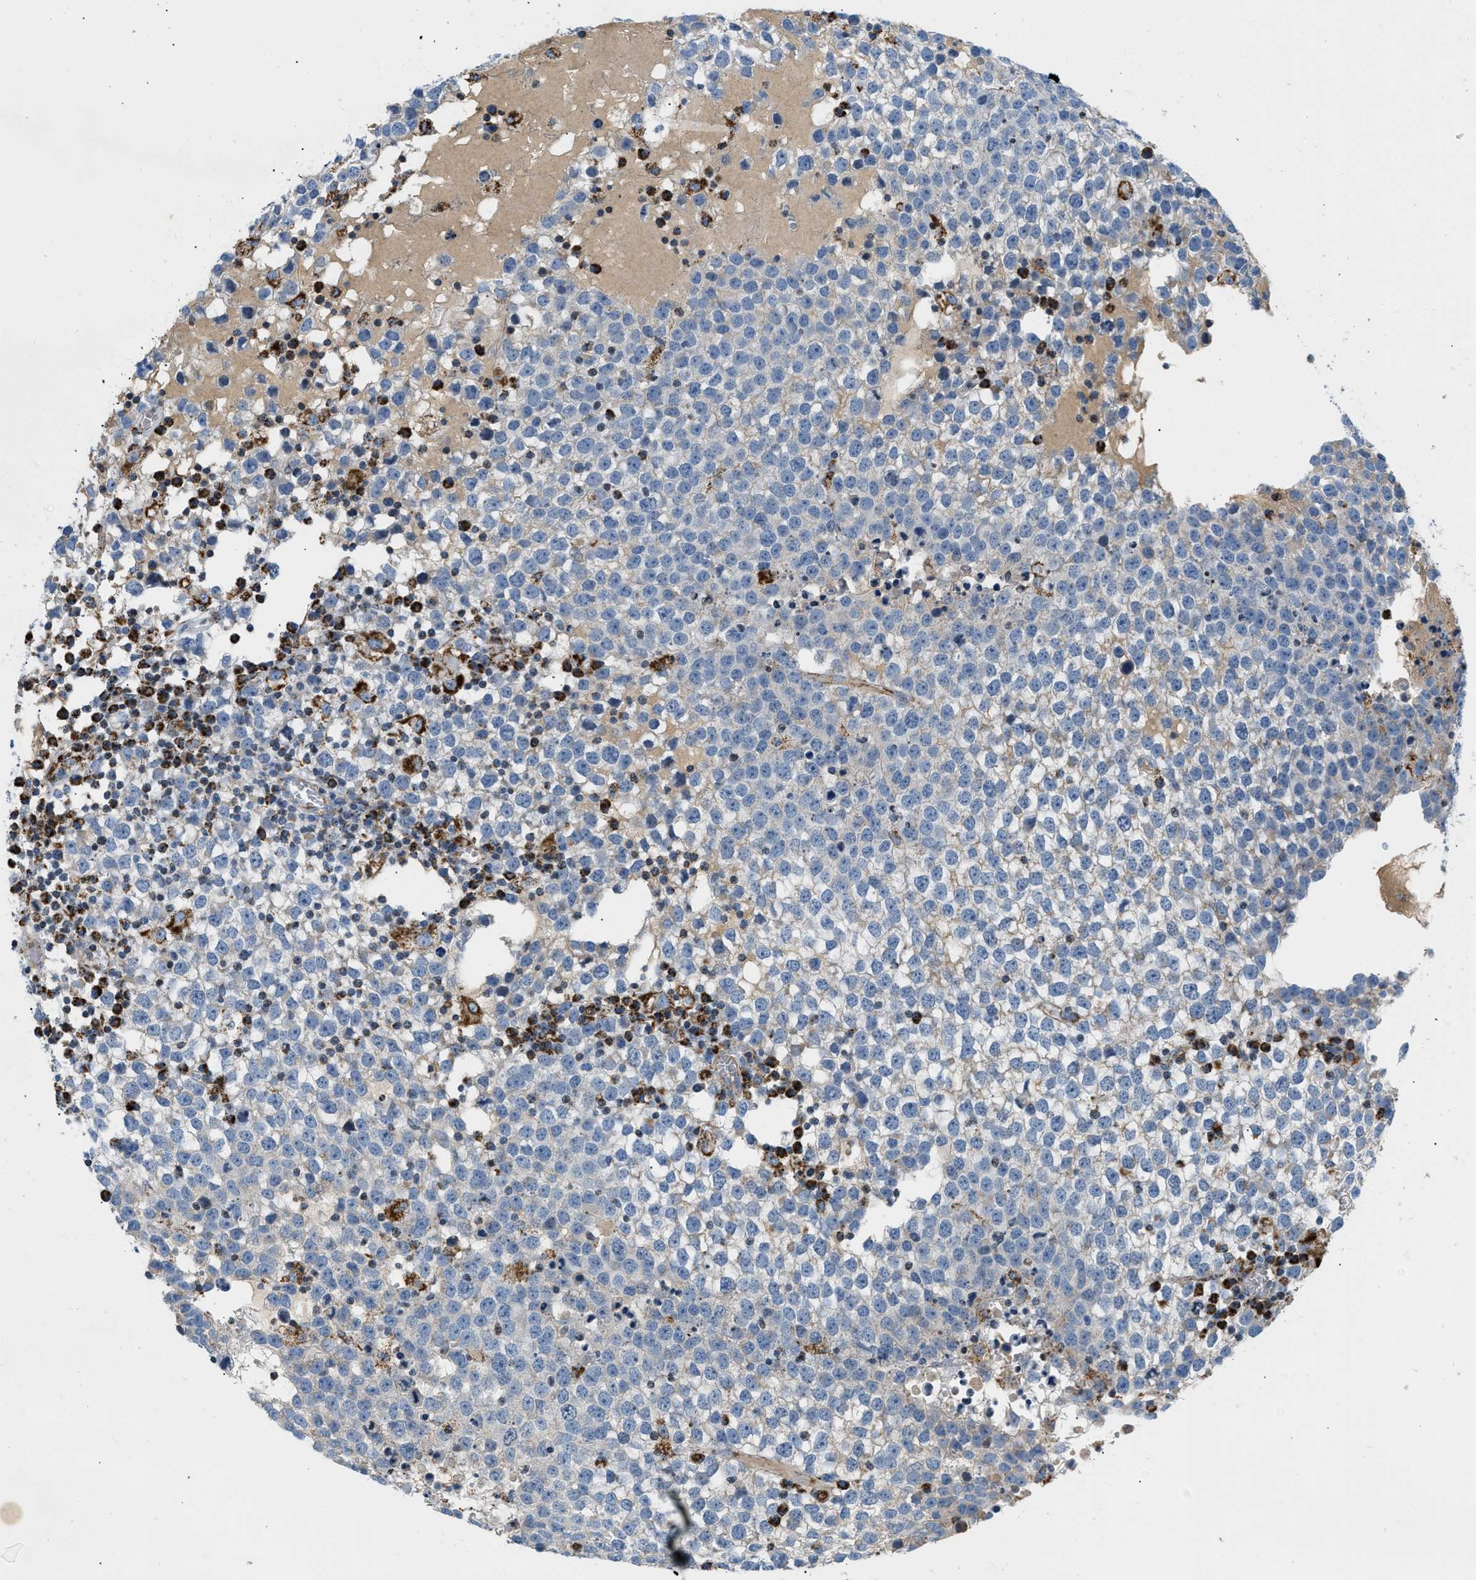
{"staining": {"intensity": "strong", "quantity": "<25%", "location": "cytoplasmic/membranous"}, "tissue": "testis cancer", "cell_type": "Tumor cells", "image_type": "cancer", "snomed": [{"axis": "morphology", "description": "Seminoma, NOS"}, {"axis": "topography", "description": "Testis"}], "caption": "Testis cancer (seminoma) stained with a brown dye displays strong cytoplasmic/membranous positive staining in approximately <25% of tumor cells.", "gene": "ACADVL", "patient": {"sex": "male", "age": 65}}